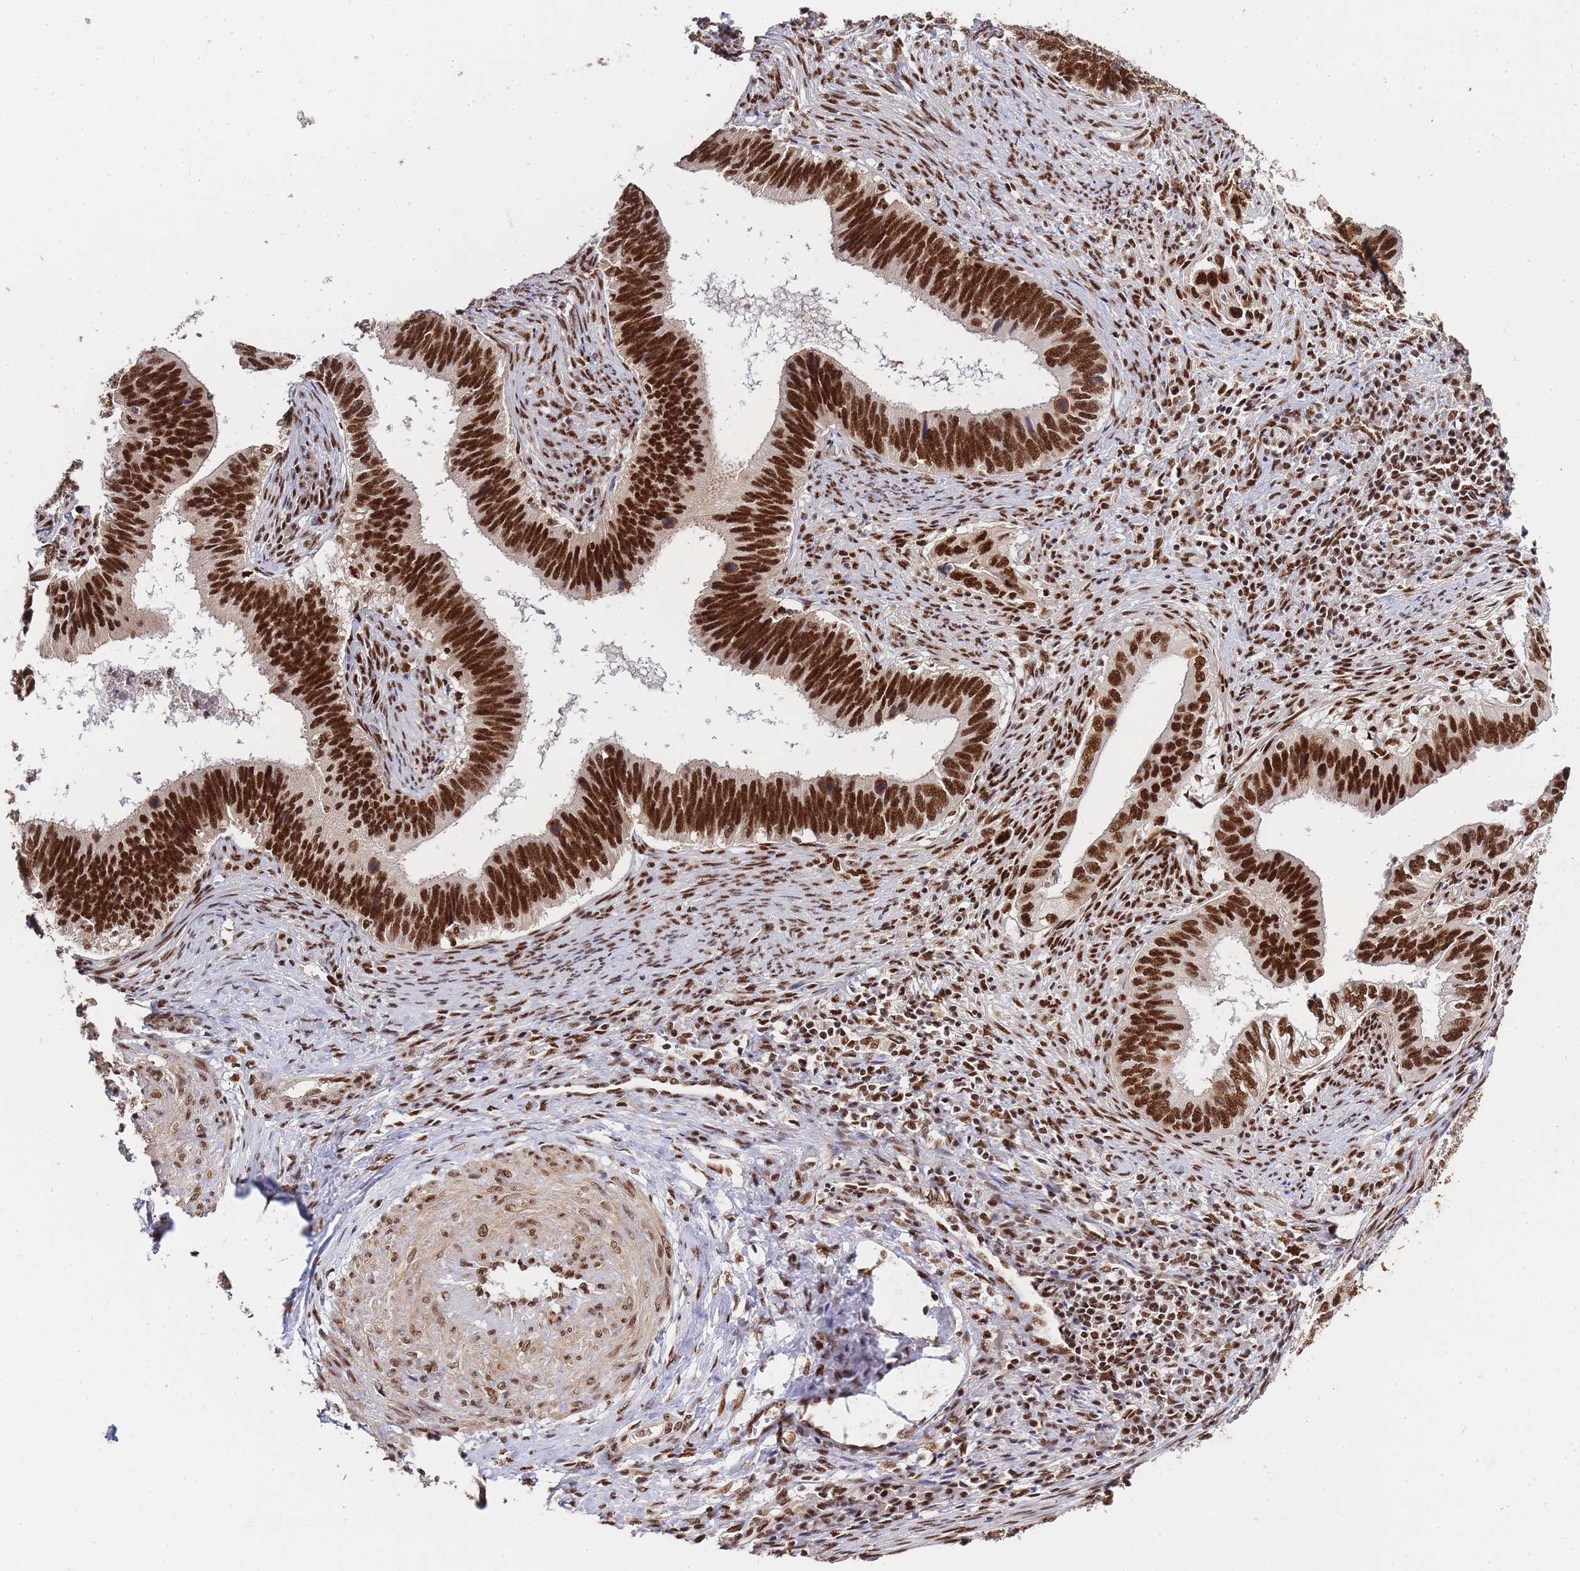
{"staining": {"intensity": "strong", "quantity": ">75%", "location": "nuclear"}, "tissue": "cervical cancer", "cell_type": "Tumor cells", "image_type": "cancer", "snomed": [{"axis": "morphology", "description": "Adenocarcinoma, NOS"}, {"axis": "topography", "description": "Cervix"}], "caption": "Protein expression analysis of human cervical cancer (adenocarcinoma) reveals strong nuclear positivity in approximately >75% of tumor cells.", "gene": "PRKDC", "patient": {"sex": "female", "age": 42}}